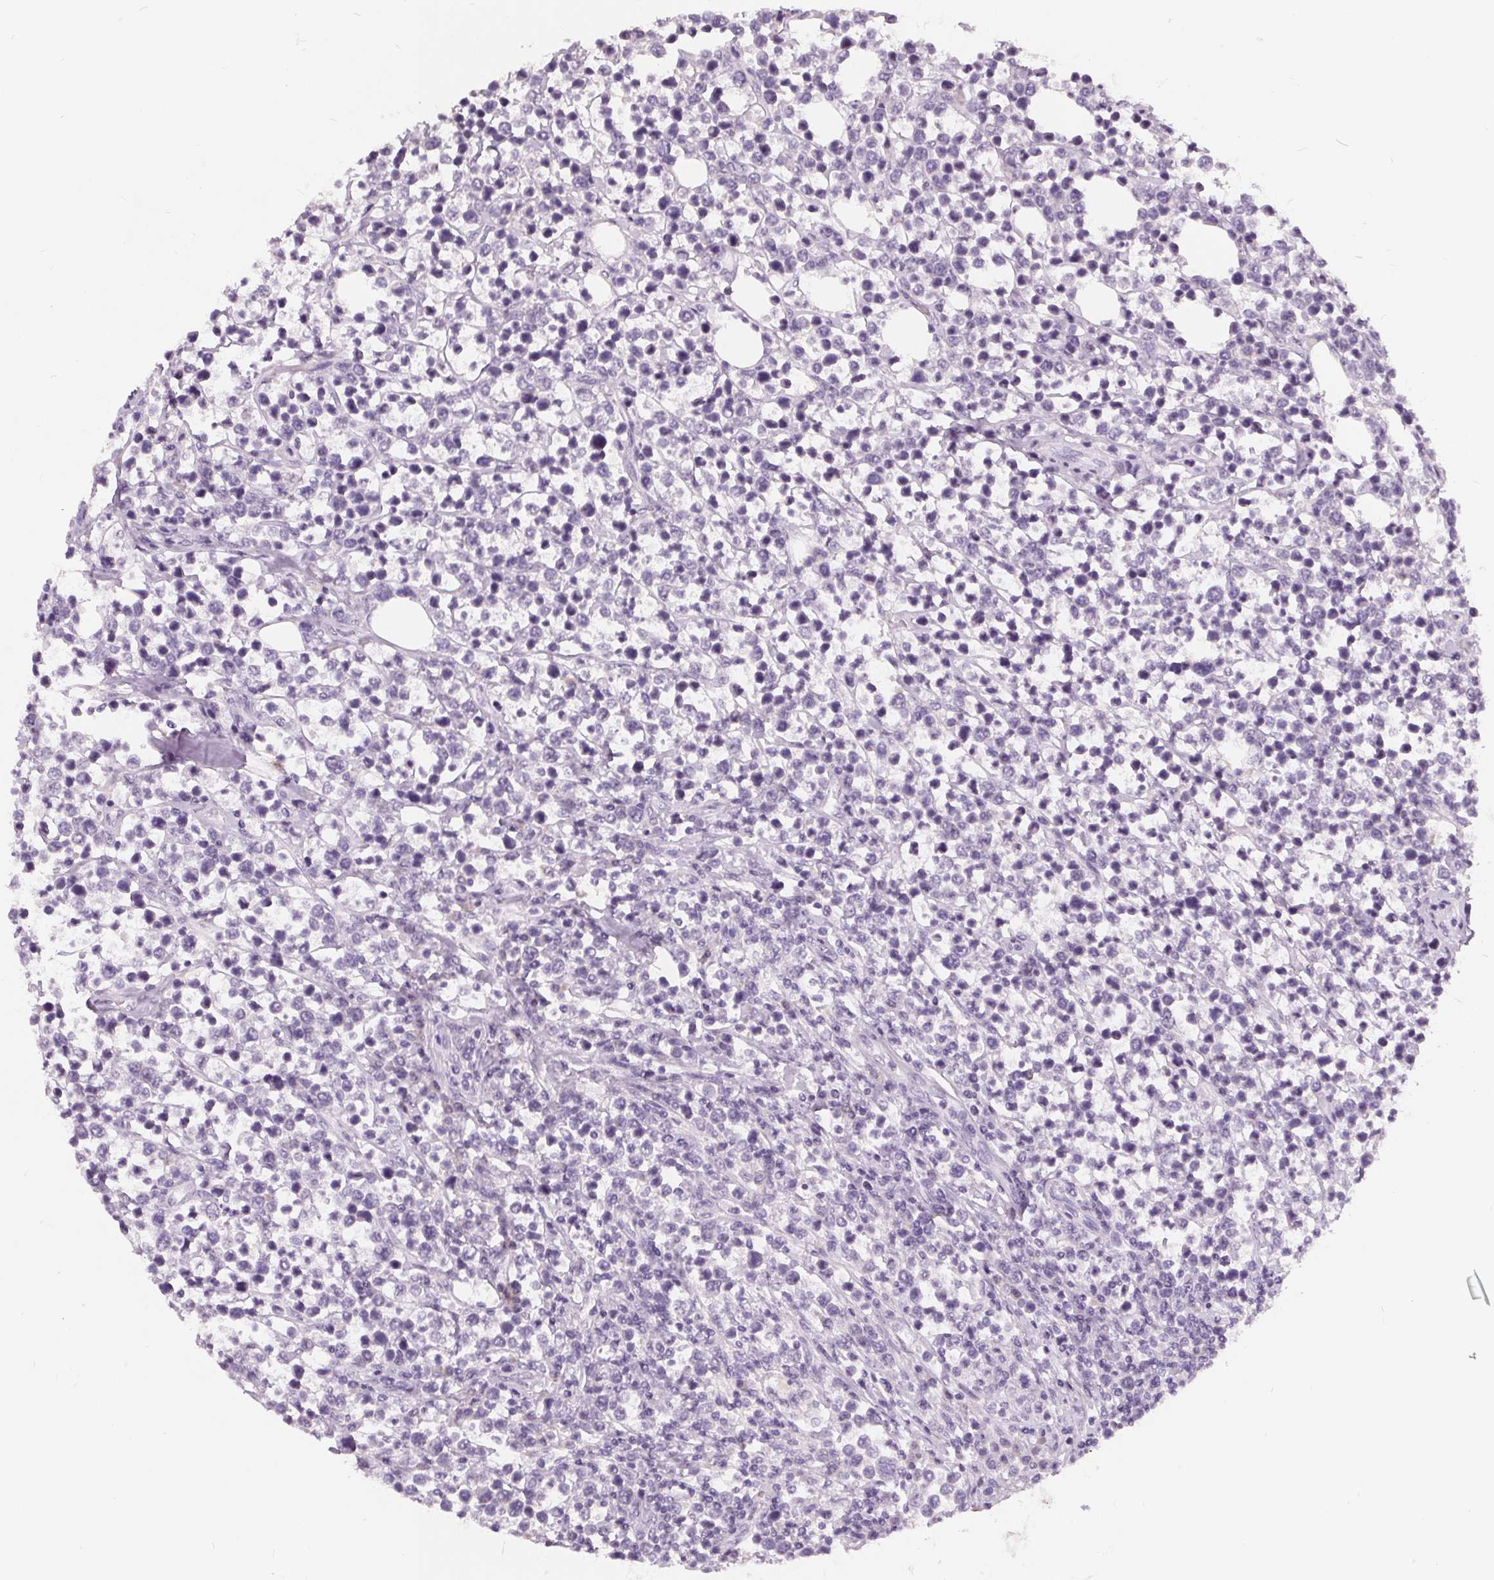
{"staining": {"intensity": "negative", "quantity": "none", "location": "none"}, "tissue": "lymphoma", "cell_type": "Tumor cells", "image_type": "cancer", "snomed": [{"axis": "morphology", "description": "Malignant lymphoma, non-Hodgkin's type, High grade"}, {"axis": "topography", "description": "Soft tissue"}], "caption": "Tumor cells show no significant staining in lymphoma. (Brightfield microscopy of DAB IHC at high magnification).", "gene": "PLA2G2E", "patient": {"sex": "female", "age": 56}}